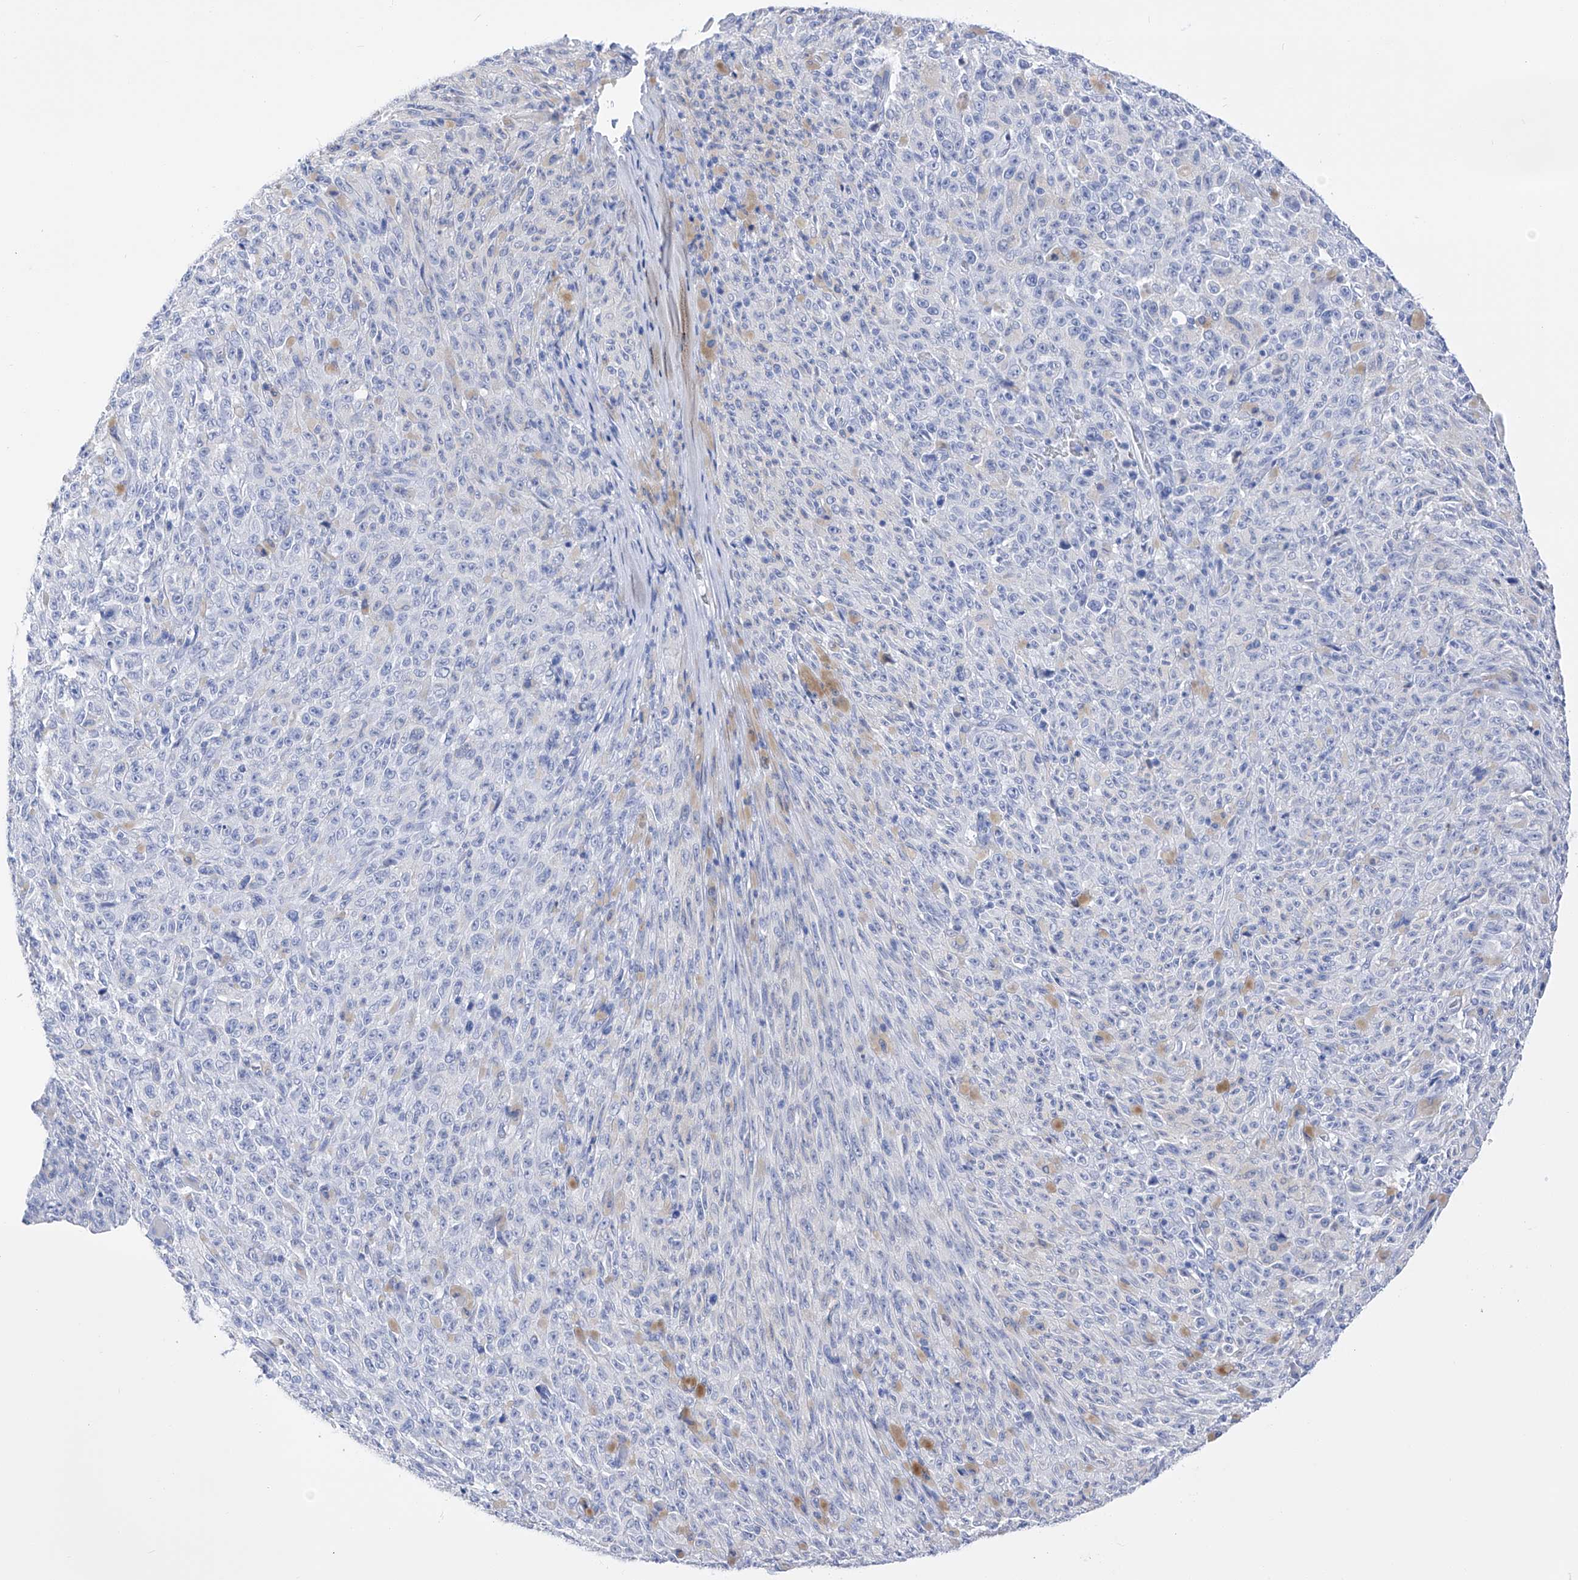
{"staining": {"intensity": "negative", "quantity": "none", "location": "none"}, "tissue": "melanoma", "cell_type": "Tumor cells", "image_type": "cancer", "snomed": [{"axis": "morphology", "description": "Malignant melanoma, NOS"}, {"axis": "topography", "description": "Skin"}], "caption": "Immunohistochemical staining of malignant melanoma displays no significant staining in tumor cells.", "gene": "FLG", "patient": {"sex": "female", "age": 82}}